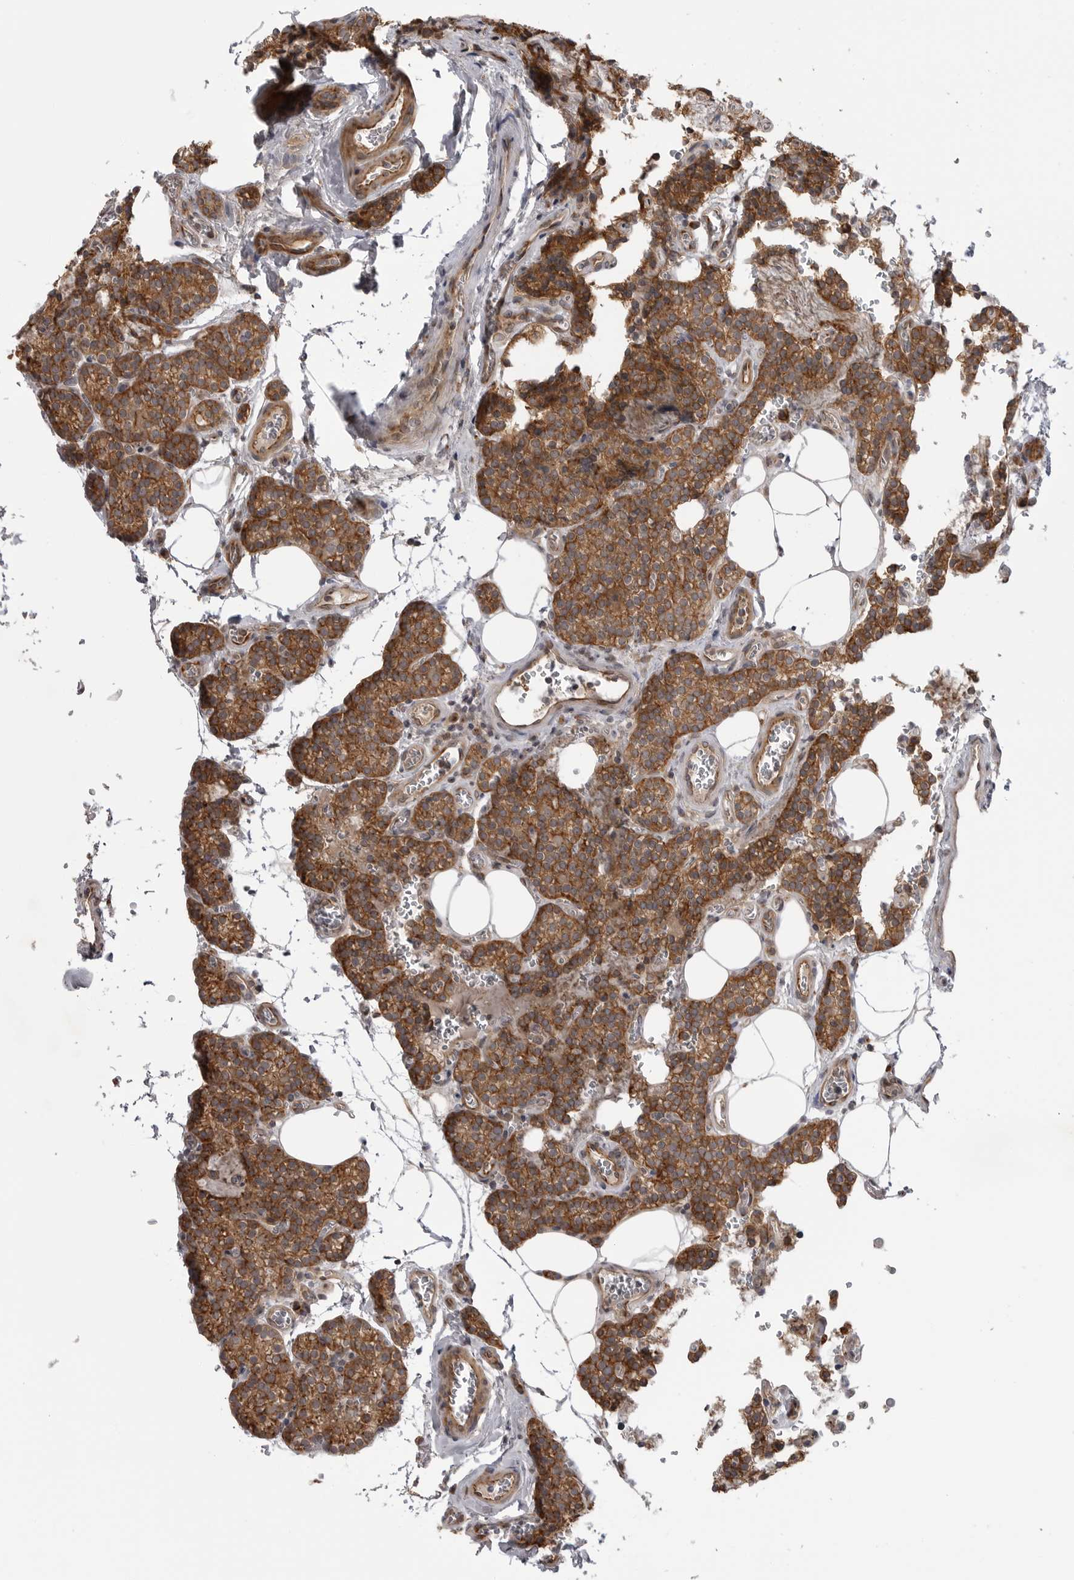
{"staining": {"intensity": "strong", "quantity": ">75%", "location": "cytoplasmic/membranous"}, "tissue": "parathyroid gland", "cell_type": "Glandular cells", "image_type": "normal", "snomed": [{"axis": "morphology", "description": "Normal tissue, NOS"}, {"axis": "topography", "description": "Parathyroid gland"}], "caption": "This histopathology image shows benign parathyroid gland stained with IHC to label a protein in brown. The cytoplasmic/membranous of glandular cells show strong positivity for the protein. Nuclei are counter-stained blue.", "gene": "LRRC45", "patient": {"sex": "female", "age": 64}}